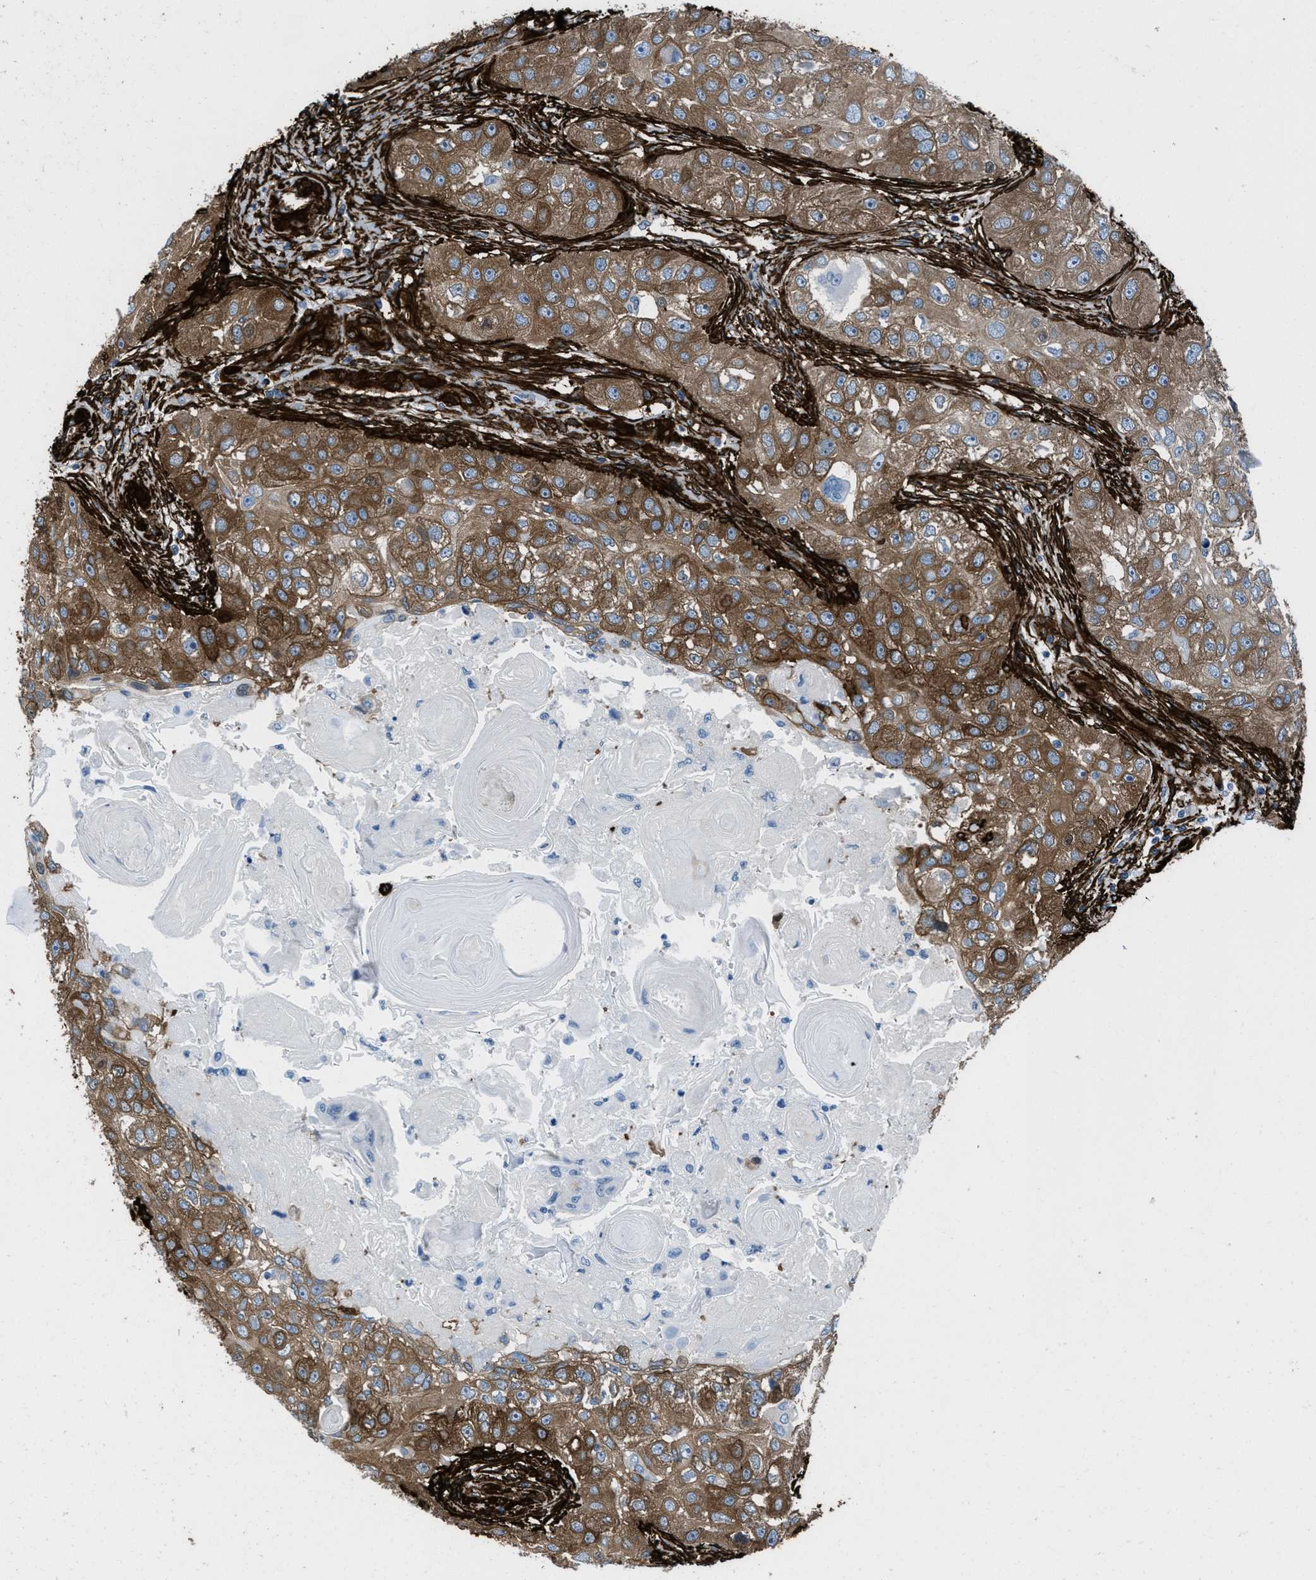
{"staining": {"intensity": "moderate", "quantity": ">75%", "location": "cytoplasmic/membranous"}, "tissue": "head and neck cancer", "cell_type": "Tumor cells", "image_type": "cancer", "snomed": [{"axis": "morphology", "description": "Normal tissue, NOS"}, {"axis": "morphology", "description": "Squamous cell carcinoma, NOS"}, {"axis": "topography", "description": "Skeletal muscle"}, {"axis": "topography", "description": "Head-Neck"}], "caption": "Immunohistochemical staining of head and neck cancer displays moderate cytoplasmic/membranous protein staining in approximately >75% of tumor cells.", "gene": "CALD1", "patient": {"sex": "male", "age": 51}}